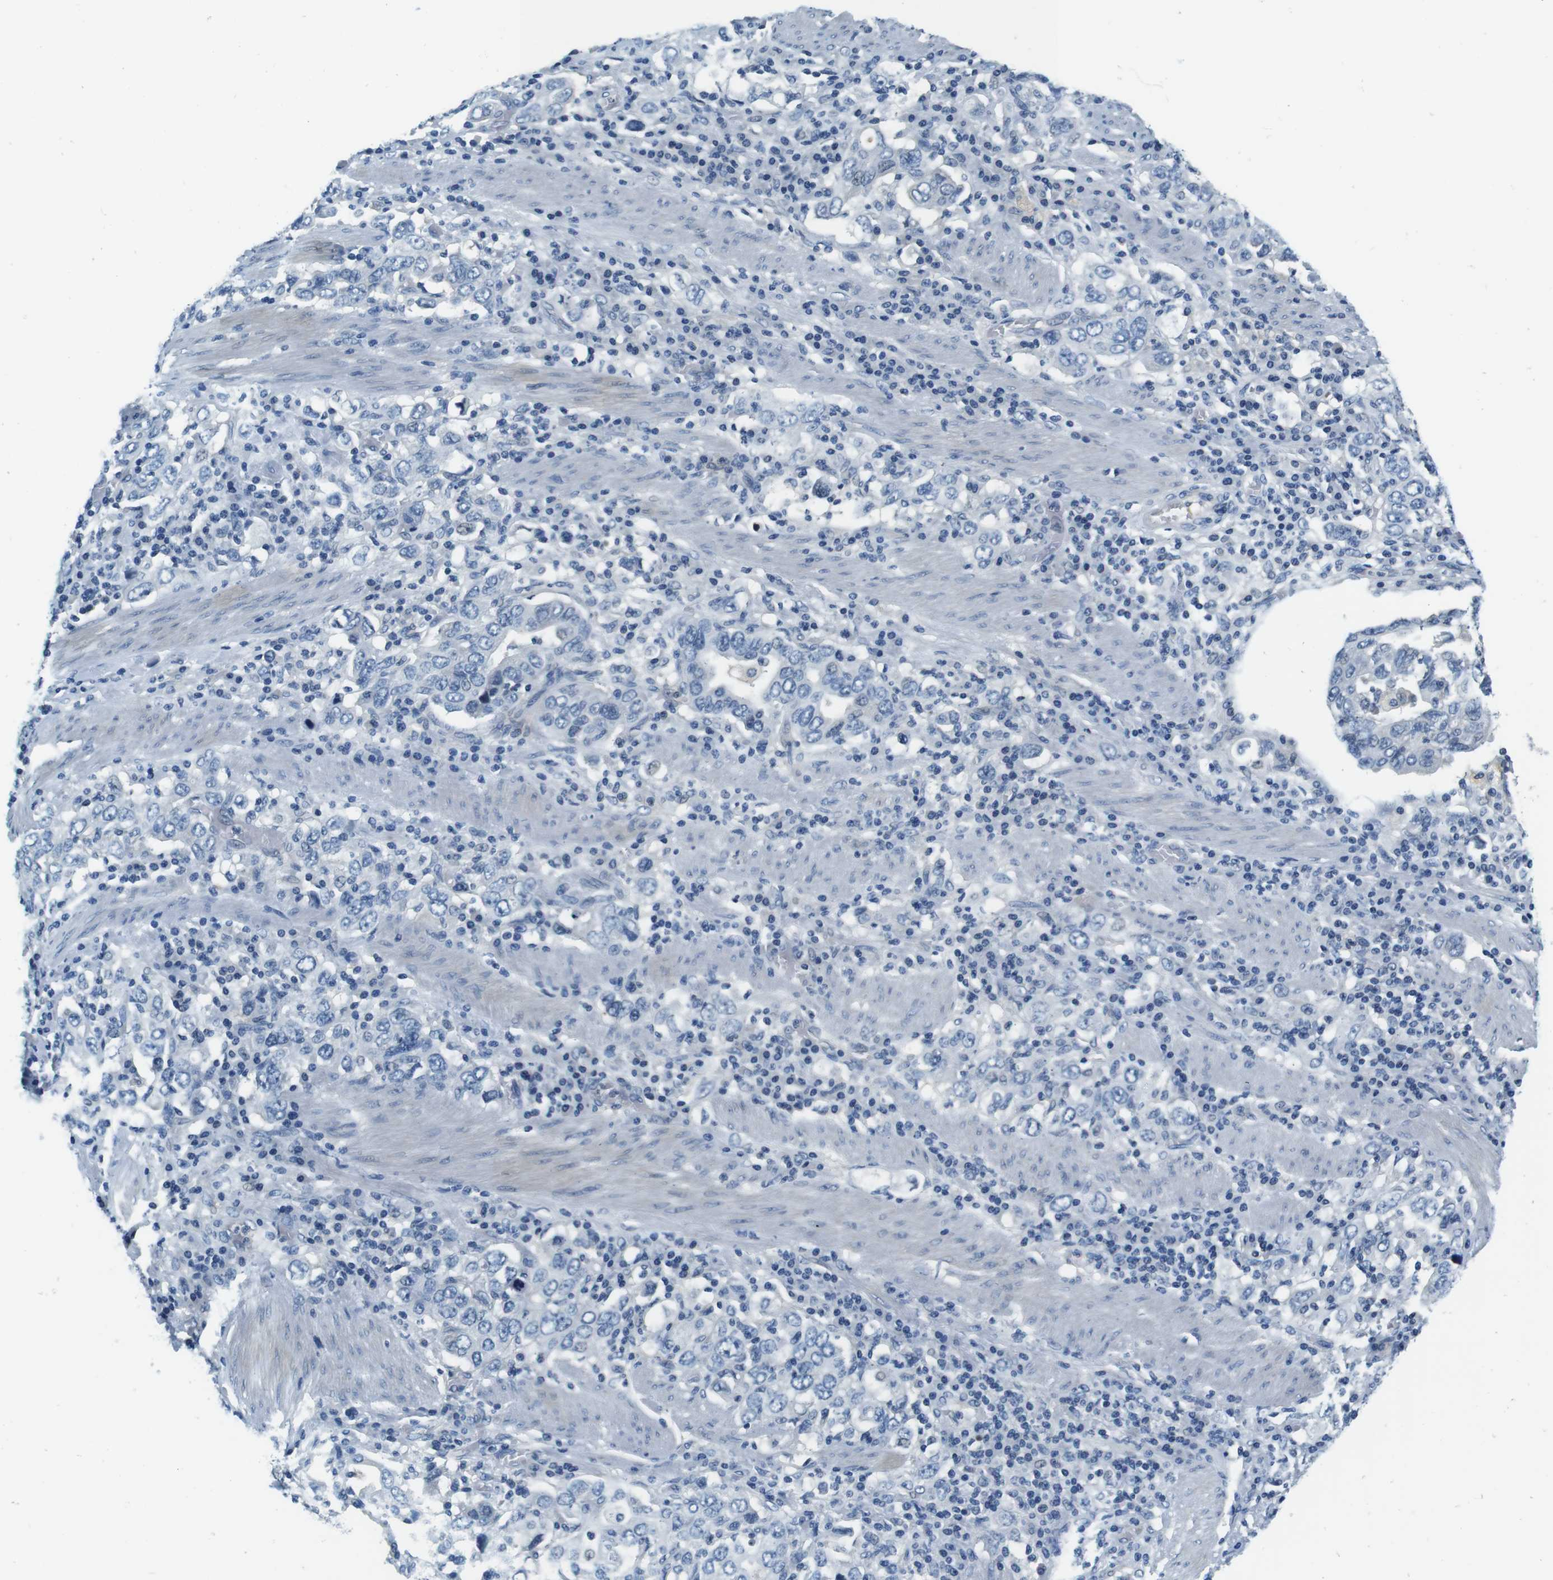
{"staining": {"intensity": "negative", "quantity": "none", "location": "none"}, "tissue": "stomach cancer", "cell_type": "Tumor cells", "image_type": "cancer", "snomed": [{"axis": "morphology", "description": "Adenocarcinoma, NOS"}, {"axis": "topography", "description": "Stomach, upper"}], "caption": "An image of human stomach cancer (adenocarcinoma) is negative for staining in tumor cells. Brightfield microscopy of IHC stained with DAB (brown) and hematoxylin (blue), captured at high magnification.", "gene": "KCNJ5", "patient": {"sex": "male", "age": 62}}